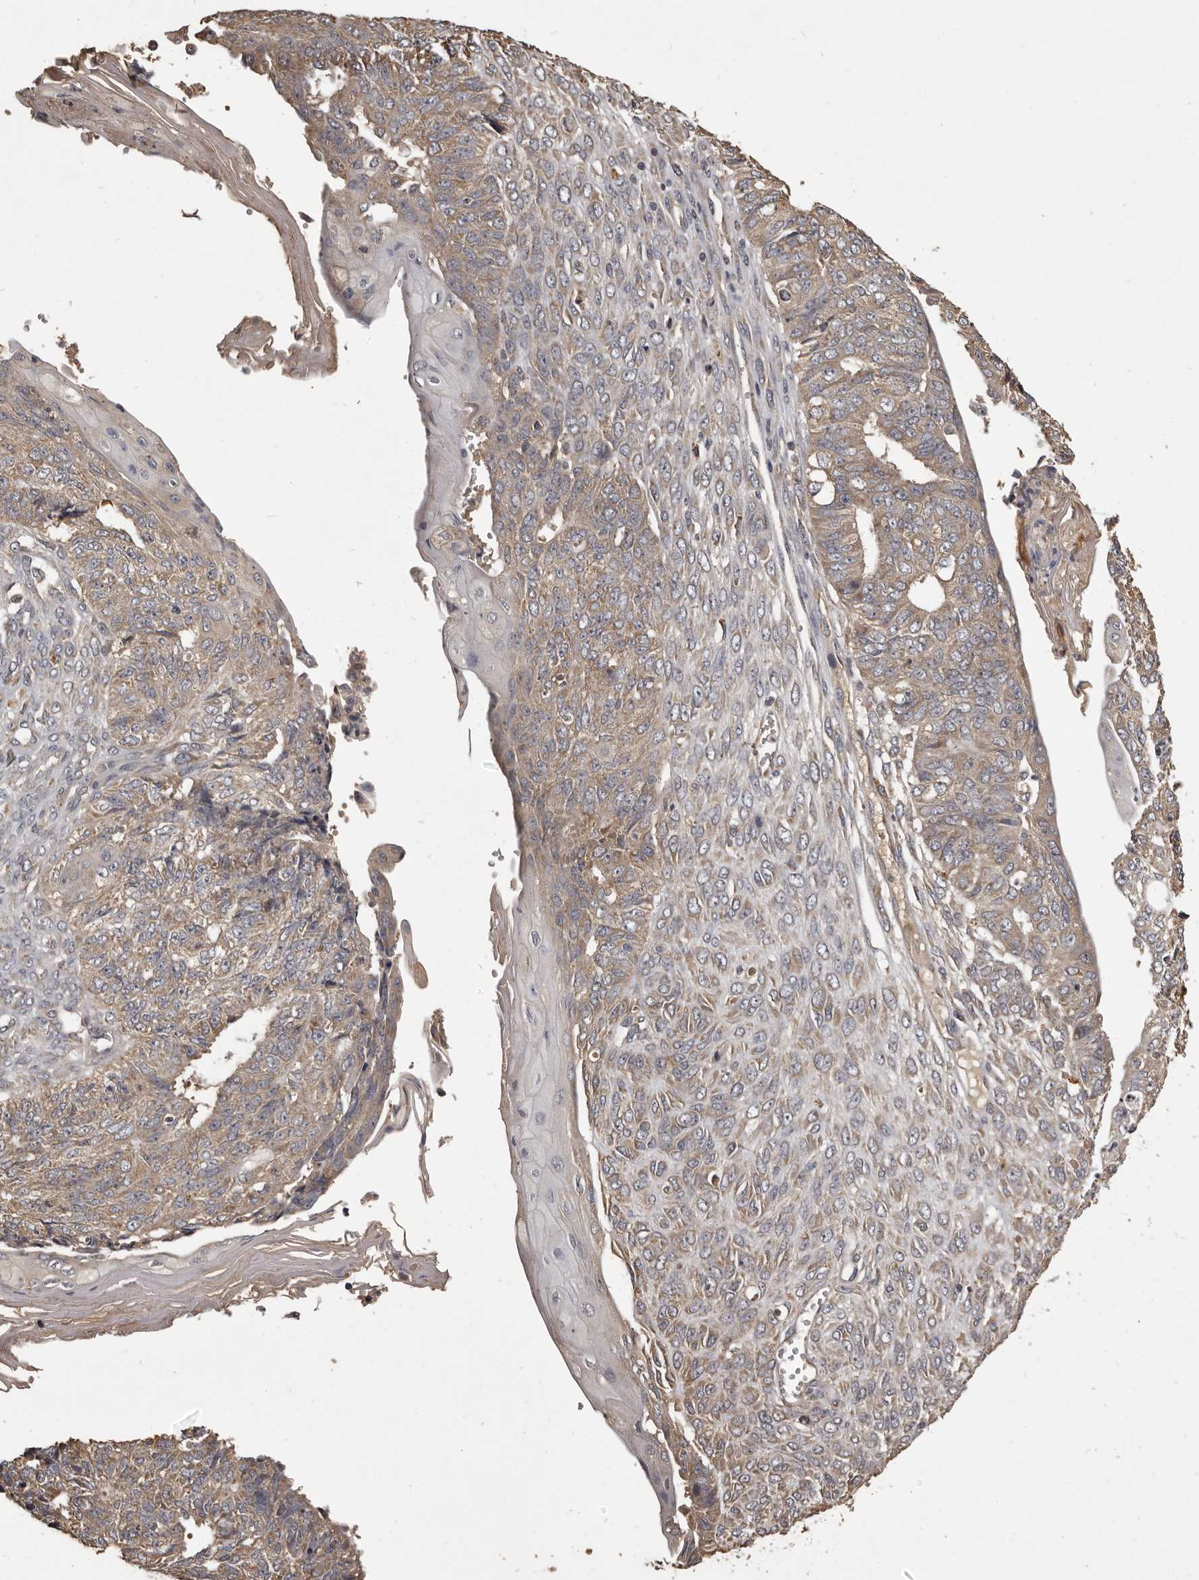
{"staining": {"intensity": "weak", "quantity": ">75%", "location": "cytoplasmic/membranous"}, "tissue": "endometrial cancer", "cell_type": "Tumor cells", "image_type": "cancer", "snomed": [{"axis": "morphology", "description": "Adenocarcinoma, NOS"}, {"axis": "topography", "description": "Endometrium"}], "caption": "This micrograph reveals immunohistochemistry staining of endometrial cancer, with low weak cytoplasmic/membranous staining in approximately >75% of tumor cells.", "gene": "MGAT5", "patient": {"sex": "female", "age": 32}}